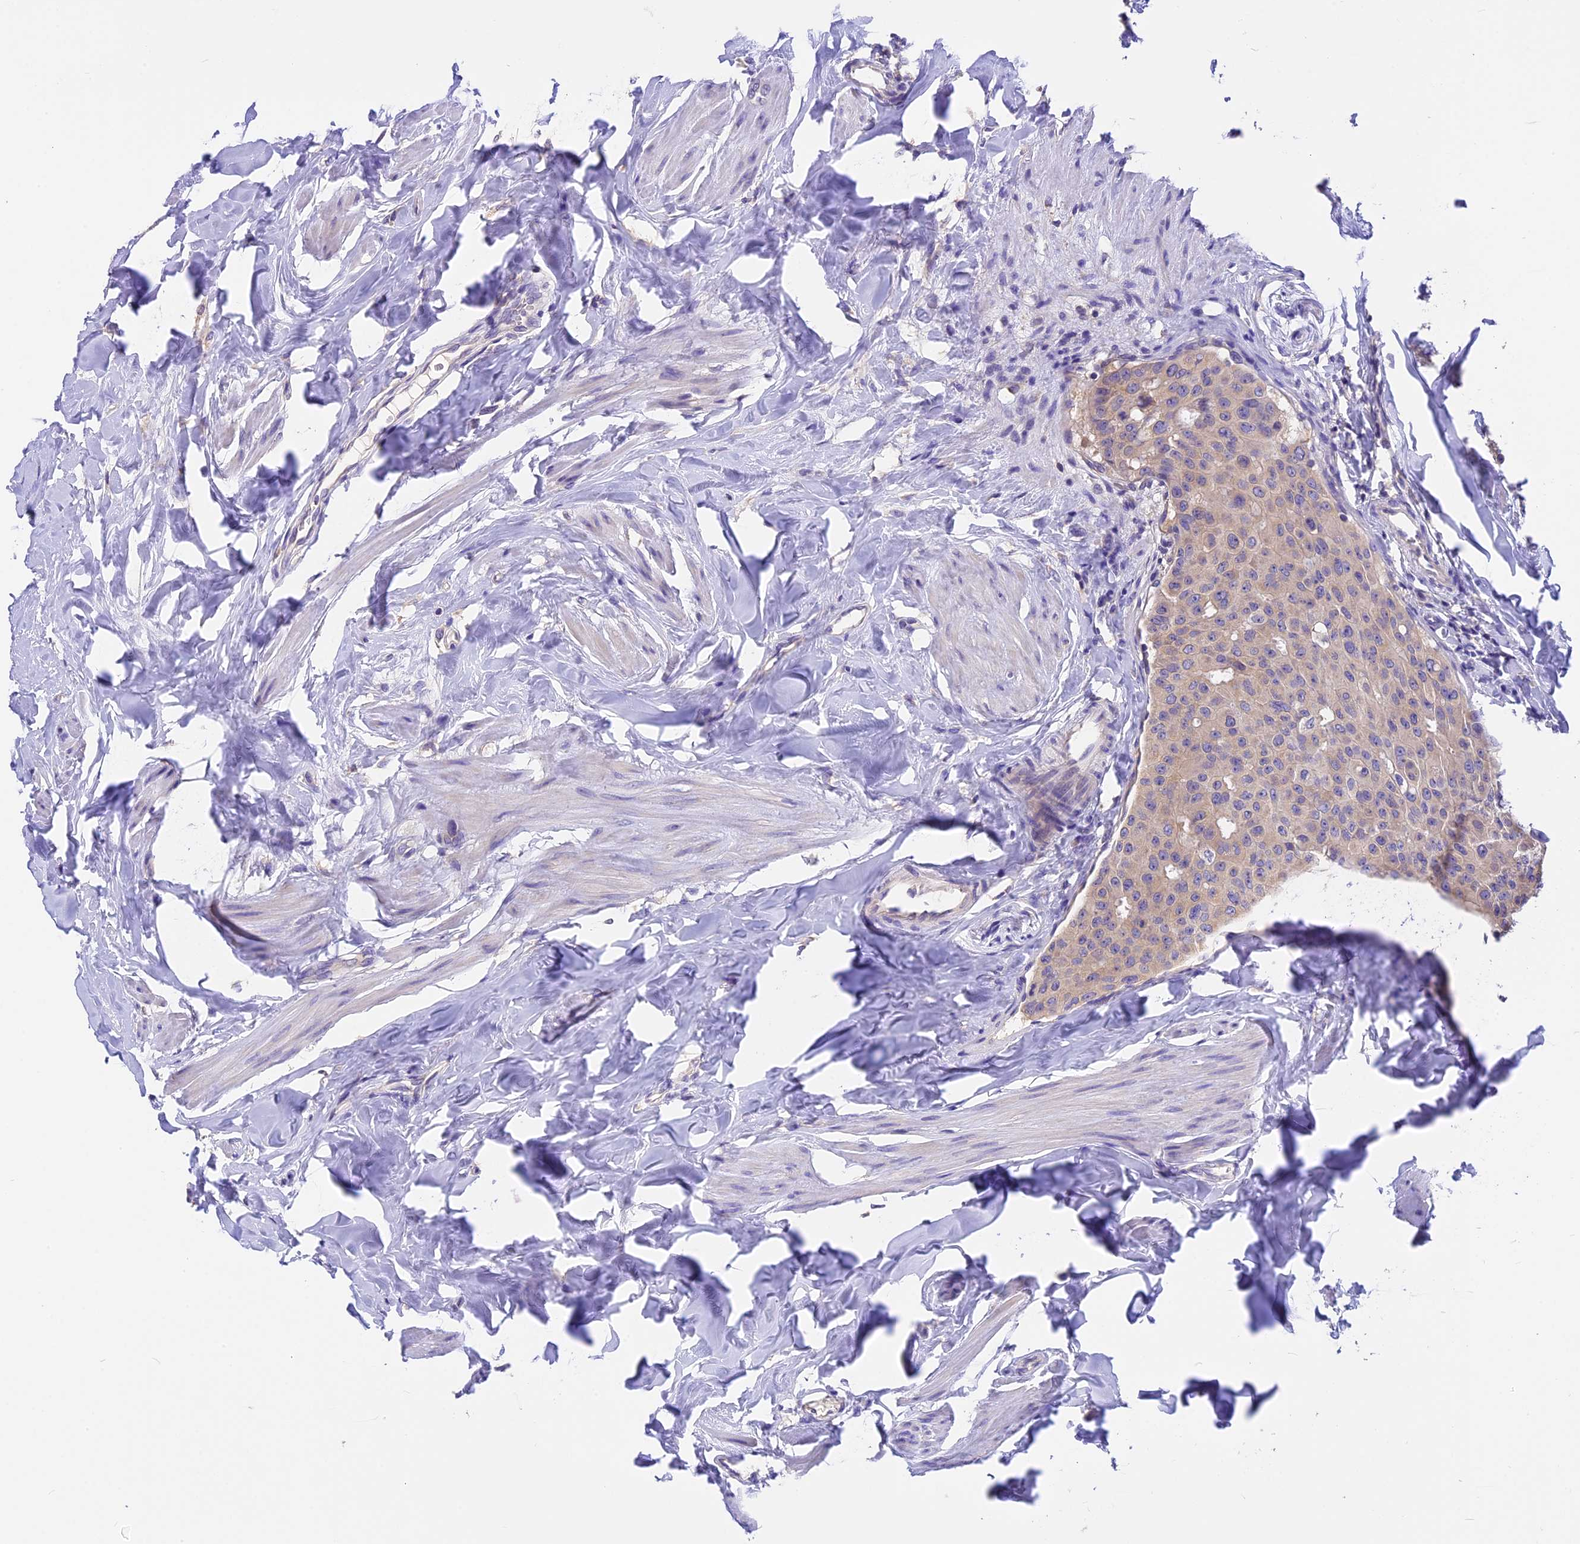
{"staining": {"intensity": "weak", "quantity": "<25%", "location": "cytoplasmic/membranous"}, "tissue": "breast cancer", "cell_type": "Tumor cells", "image_type": "cancer", "snomed": [{"axis": "morphology", "description": "Duct carcinoma"}, {"axis": "topography", "description": "Breast"}], "caption": "A high-resolution histopathology image shows immunohistochemistry staining of breast cancer, which displays no significant positivity in tumor cells.", "gene": "AP3B2", "patient": {"sex": "female", "age": 40}}